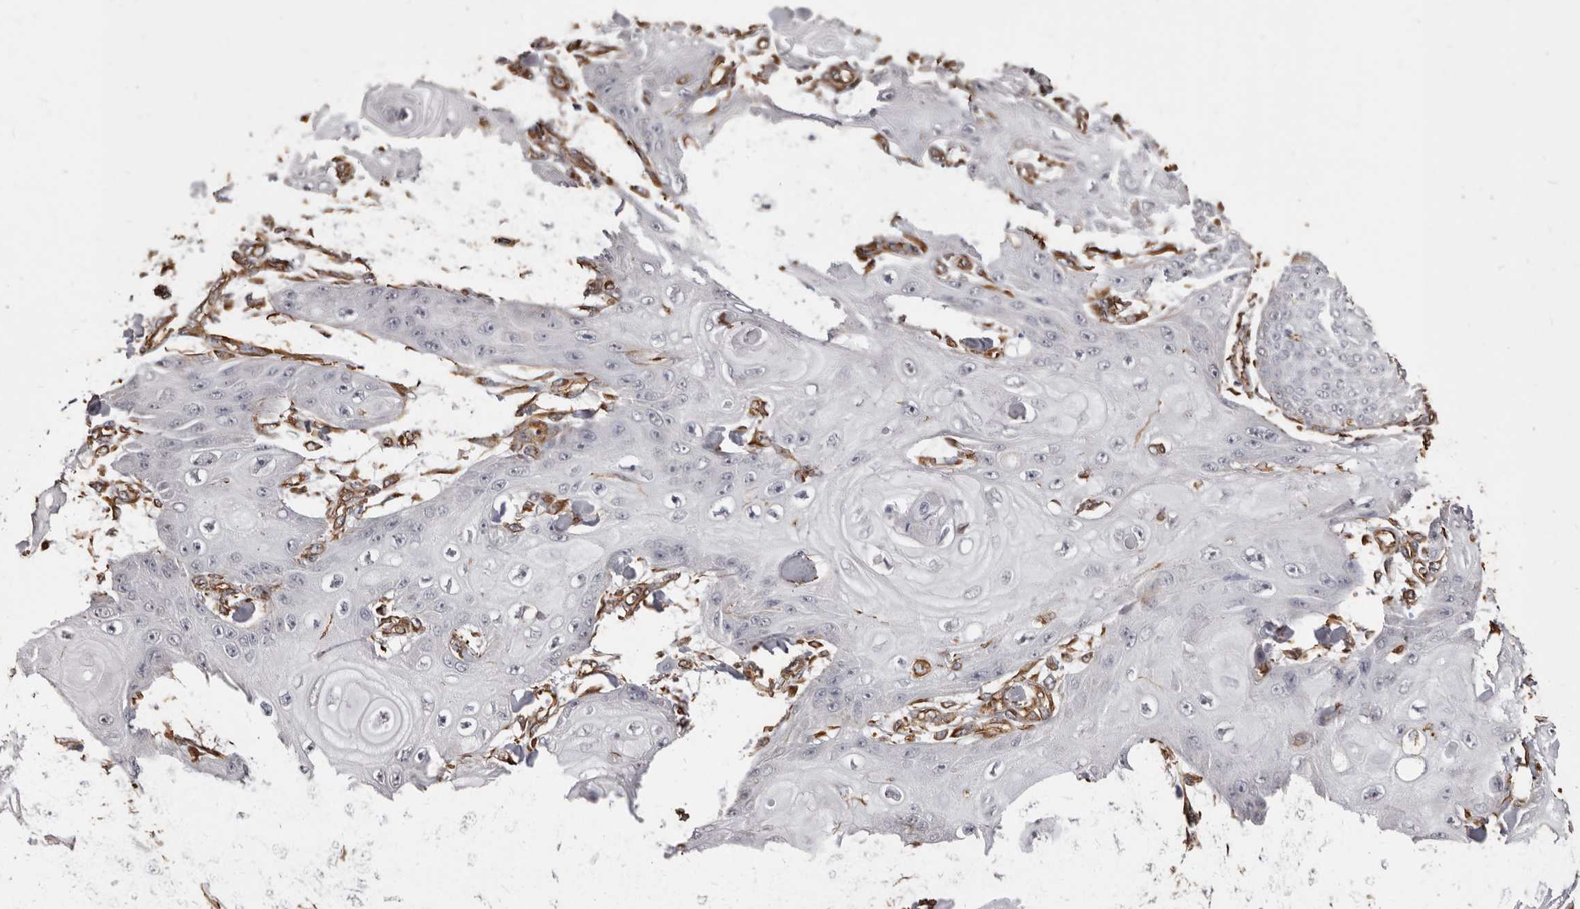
{"staining": {"intensity": "negative", "quantity": "none", "location": "none"}, "tissue": "skin cancer", "cell_type": "Tumor cells", "image_type": "cancer", "snomed": [{"axis": "morphology", "description": "Squamous cell carcinoma, NOS"}, {"axis": "topography", "description": "Skin"}], "caption": "Immunohistochemistry photomicrograph of human squamous cell carcinoma (skin) stained for a protein (brown), which exhibits no positivity in tumor cells.", "gene": "MTURN", "patient": {"sex": "male", "age": 74}}